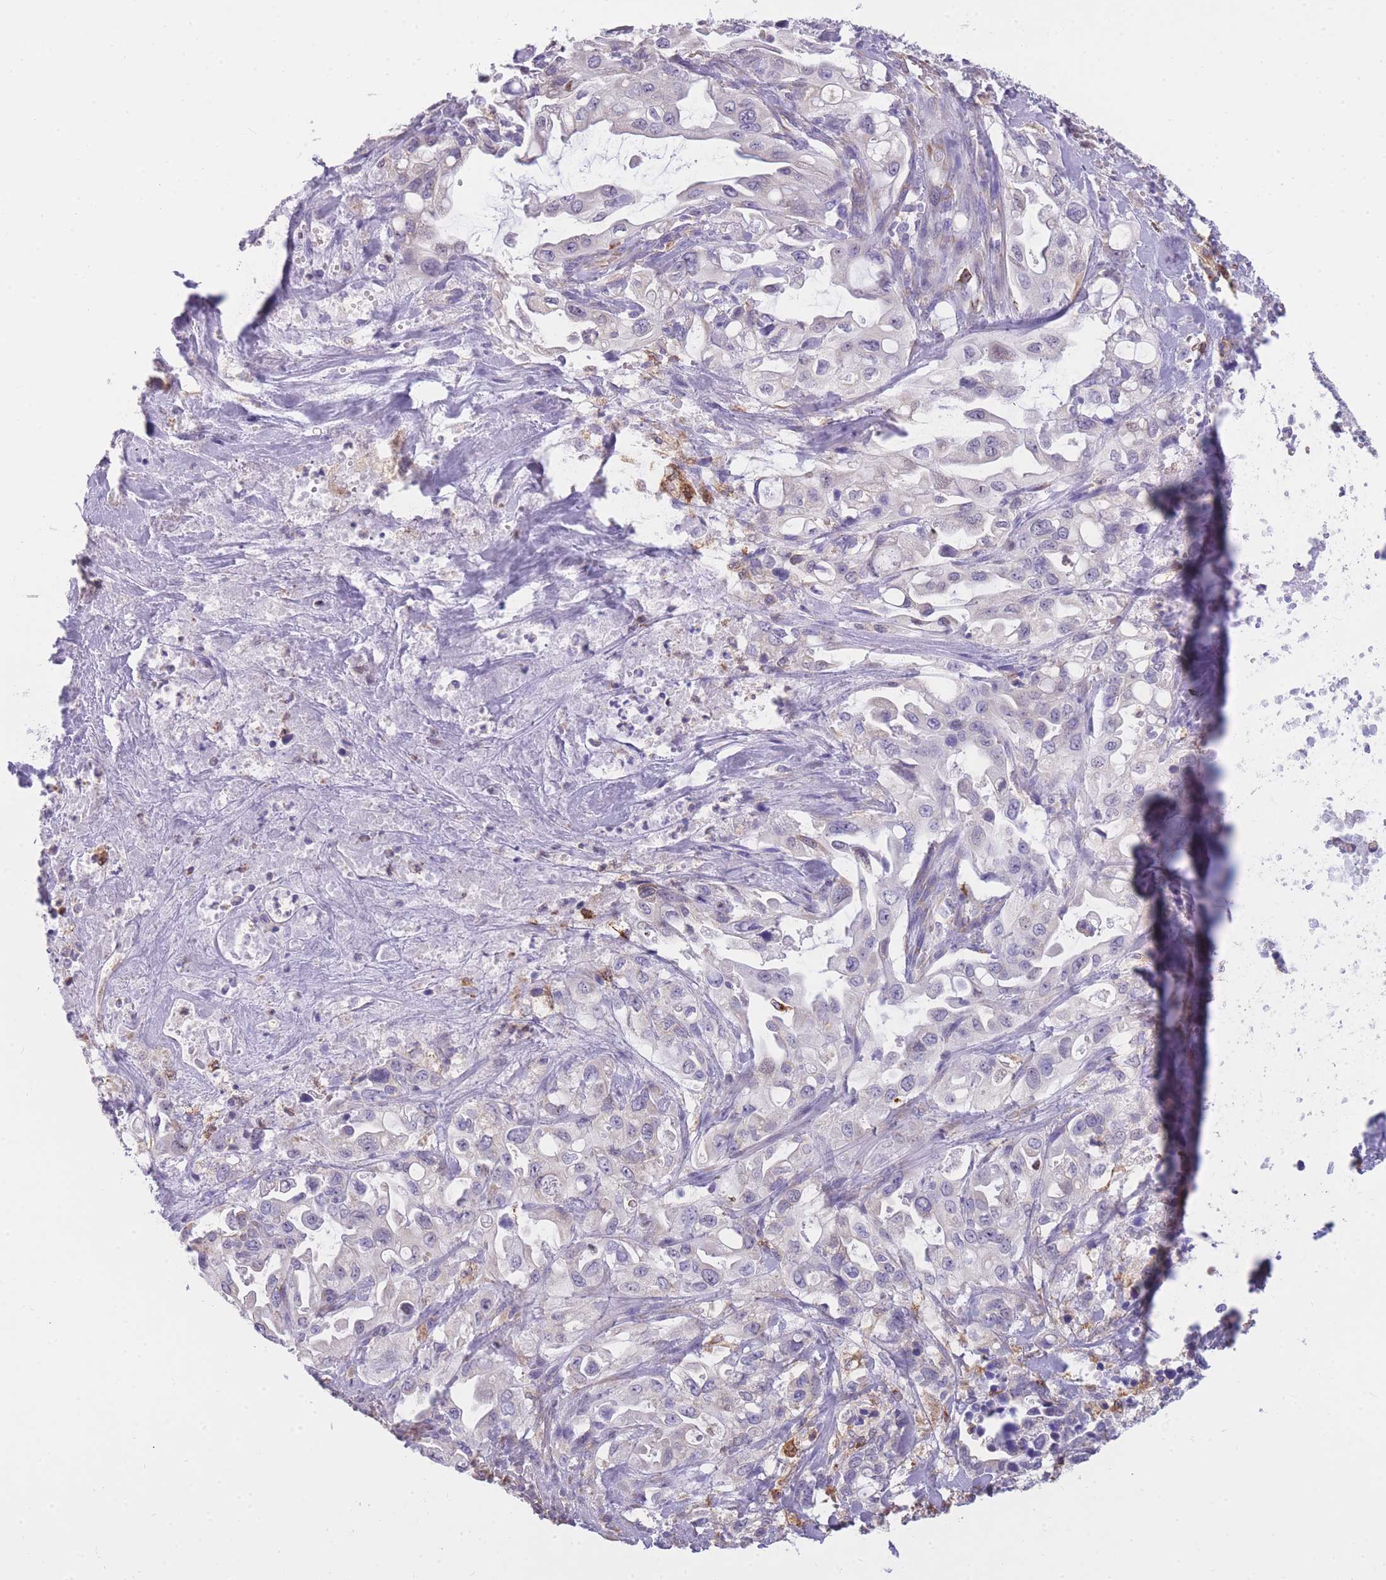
{"staining": {"intensity": "negative", "quantity": "none", "location": "none"}, "tissue": "pancreatic cancer", "cell_type": "Tumor cells", "image_type": "cancer", "snomed": [{"axis": "morphology", "description": "Adenocarcinoma, NOS"}, {"axis": "topography", "description": "Pancreas"}], "caption": "Tumor cells show no significant expression in pancreatic cancer.", "gene": "ZNF662", "patient": {"sex": "female", "age": 61}}